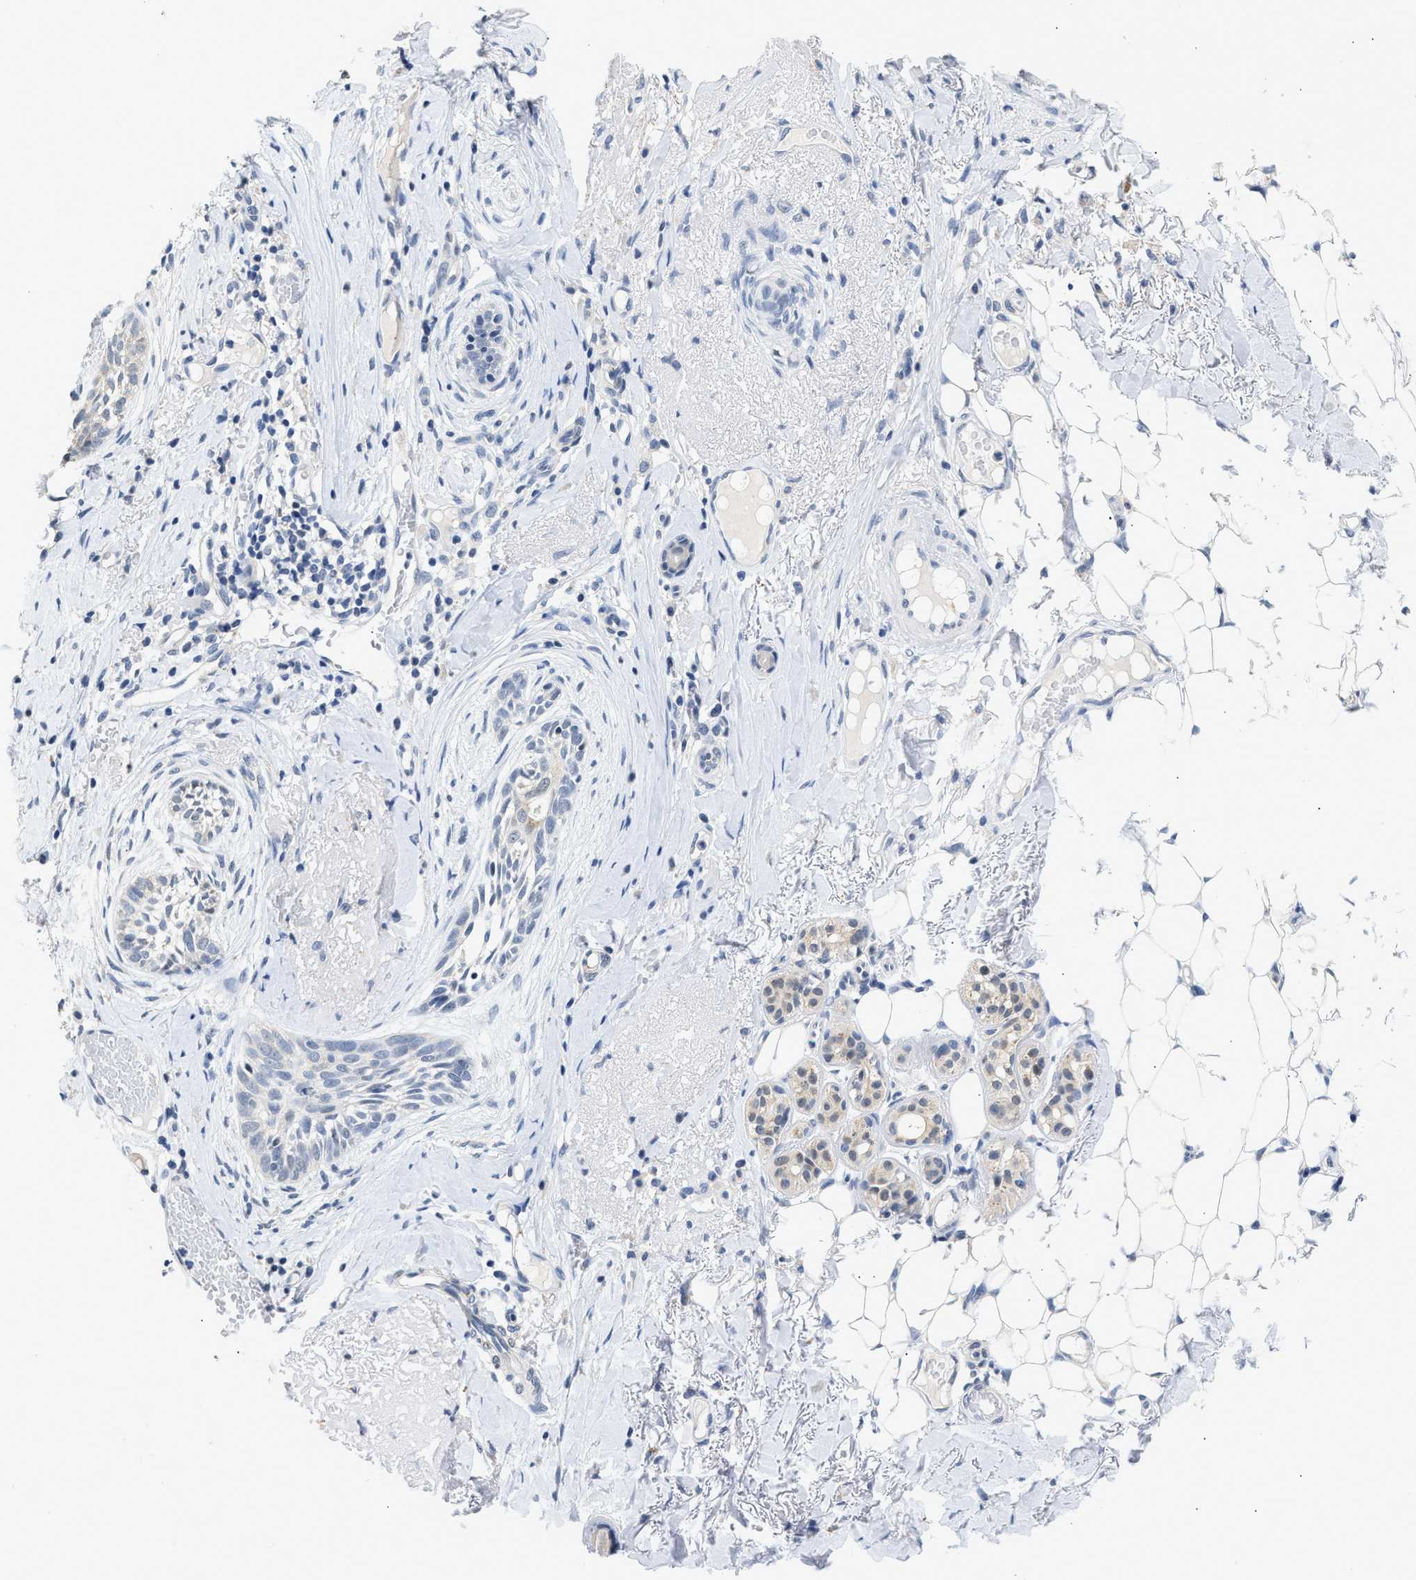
{"staining": {"intensity": "negative", "quantity": "none", "location": "none"}, "tissue": "skin cancer", "cell_type": "Tumor cells", "image_type": "cancer", "snomed": [{"axis": "morphology", "description": "Basal cell carcinoma"}, {"axis": "topography", "description": "Skin"}], "caption": "The image exhibits no significant staining in tumor cells of skin cancer. (Immunohistochemistry, brightfield microscopy, high magnification).", "gene": "PPM1L", "patient": {"sex": "female", "age": 88}}